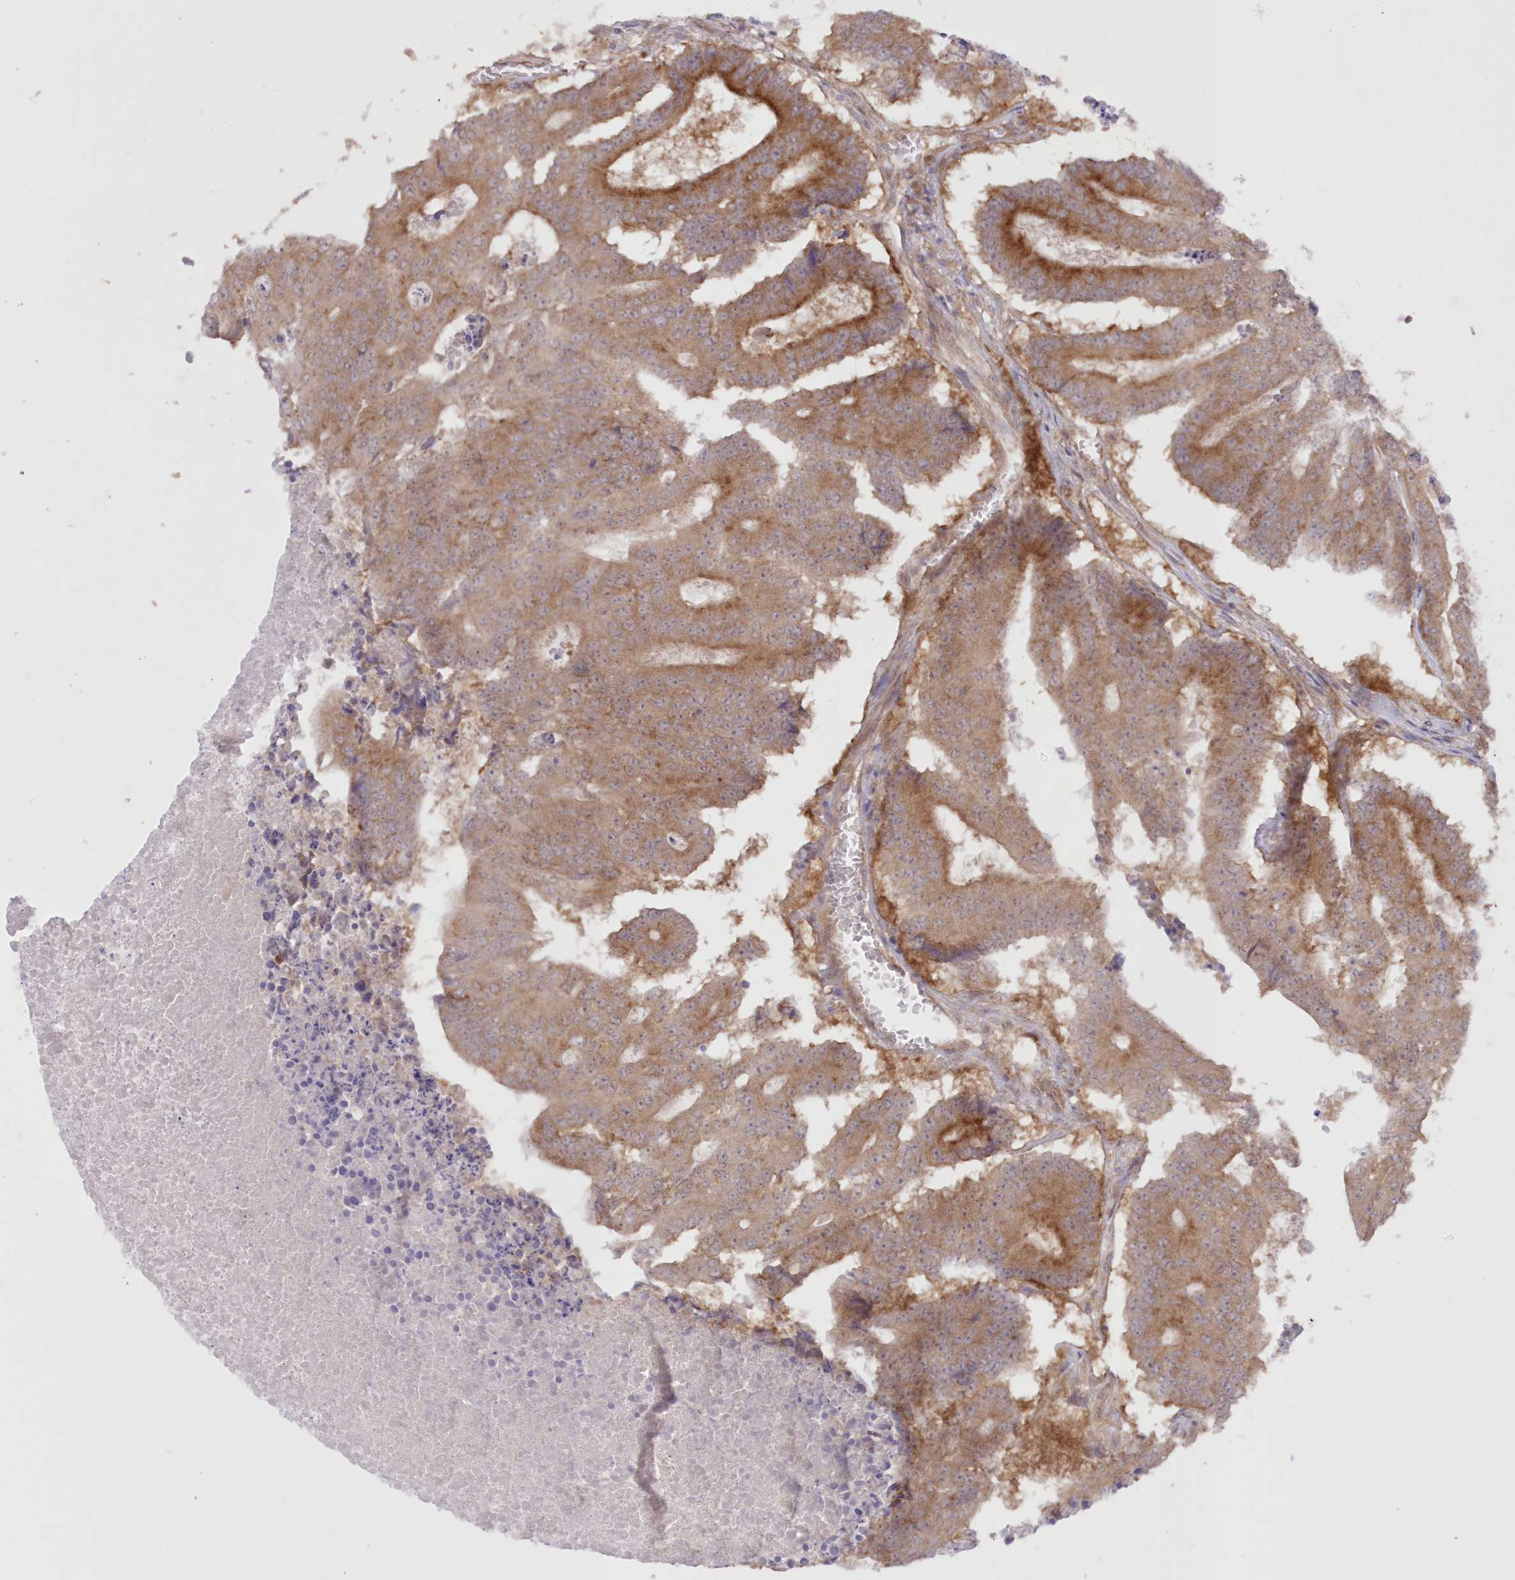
{"staining": {"intensity": "moderate", "quantity": ">75%", "location": "cytoplasmic/membranous"}, "tissue": "colorectal cancer", "cell_type": "Tumor cells", "image_type": "cancer", "snomed": [{"axis": "morphology", "description": "Adenocarcinoma, NOS"}, {"axis": "topography", "description": "Colon"}], "caption": "The histopathology image shows staining of colorectal cancer, revealing moderate cytoplasmic/membranous protein positivity (brown color) within tumor cells.", "gene": "RNPEP", "patient": {"sex": "male", "age": 87}}